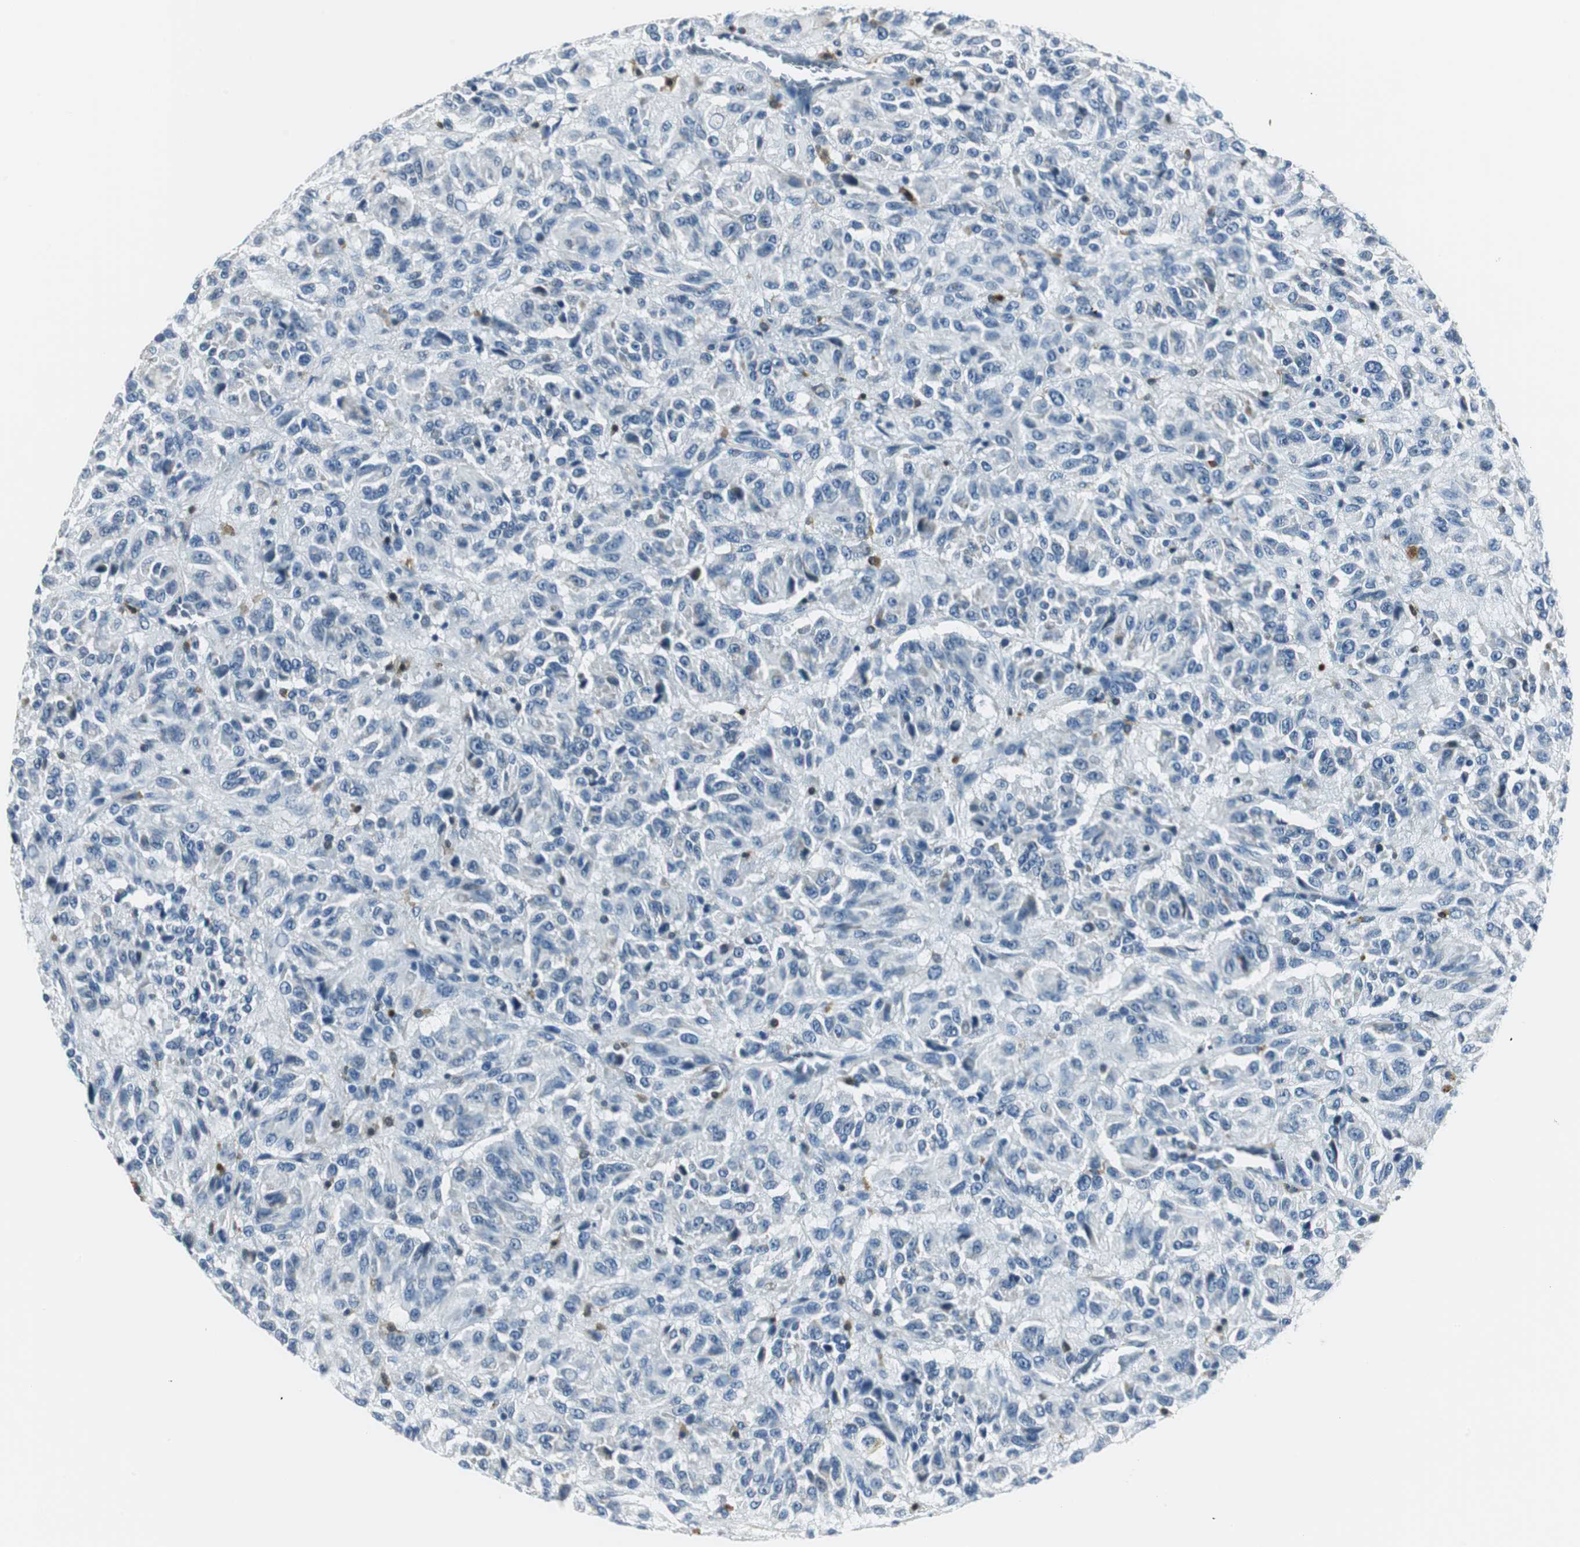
{"staining": {"intensity": "negative", "quantity": "none", "location": "none"}, "tissue": "melanoma", "cell_type": "Tumor cells", "image_type": "cancer", "snomed": [{"axis": "morphology", "description": "Malignant melanoma, Metastatic site"}, {"axis": "topography", "description": "Lung"}], "caption": "Tumor cells are negative for protein expression in human malignant melanoma (metastatic site).", "gene": "ME1", "patient": {"sex": "male", "age": 64}}